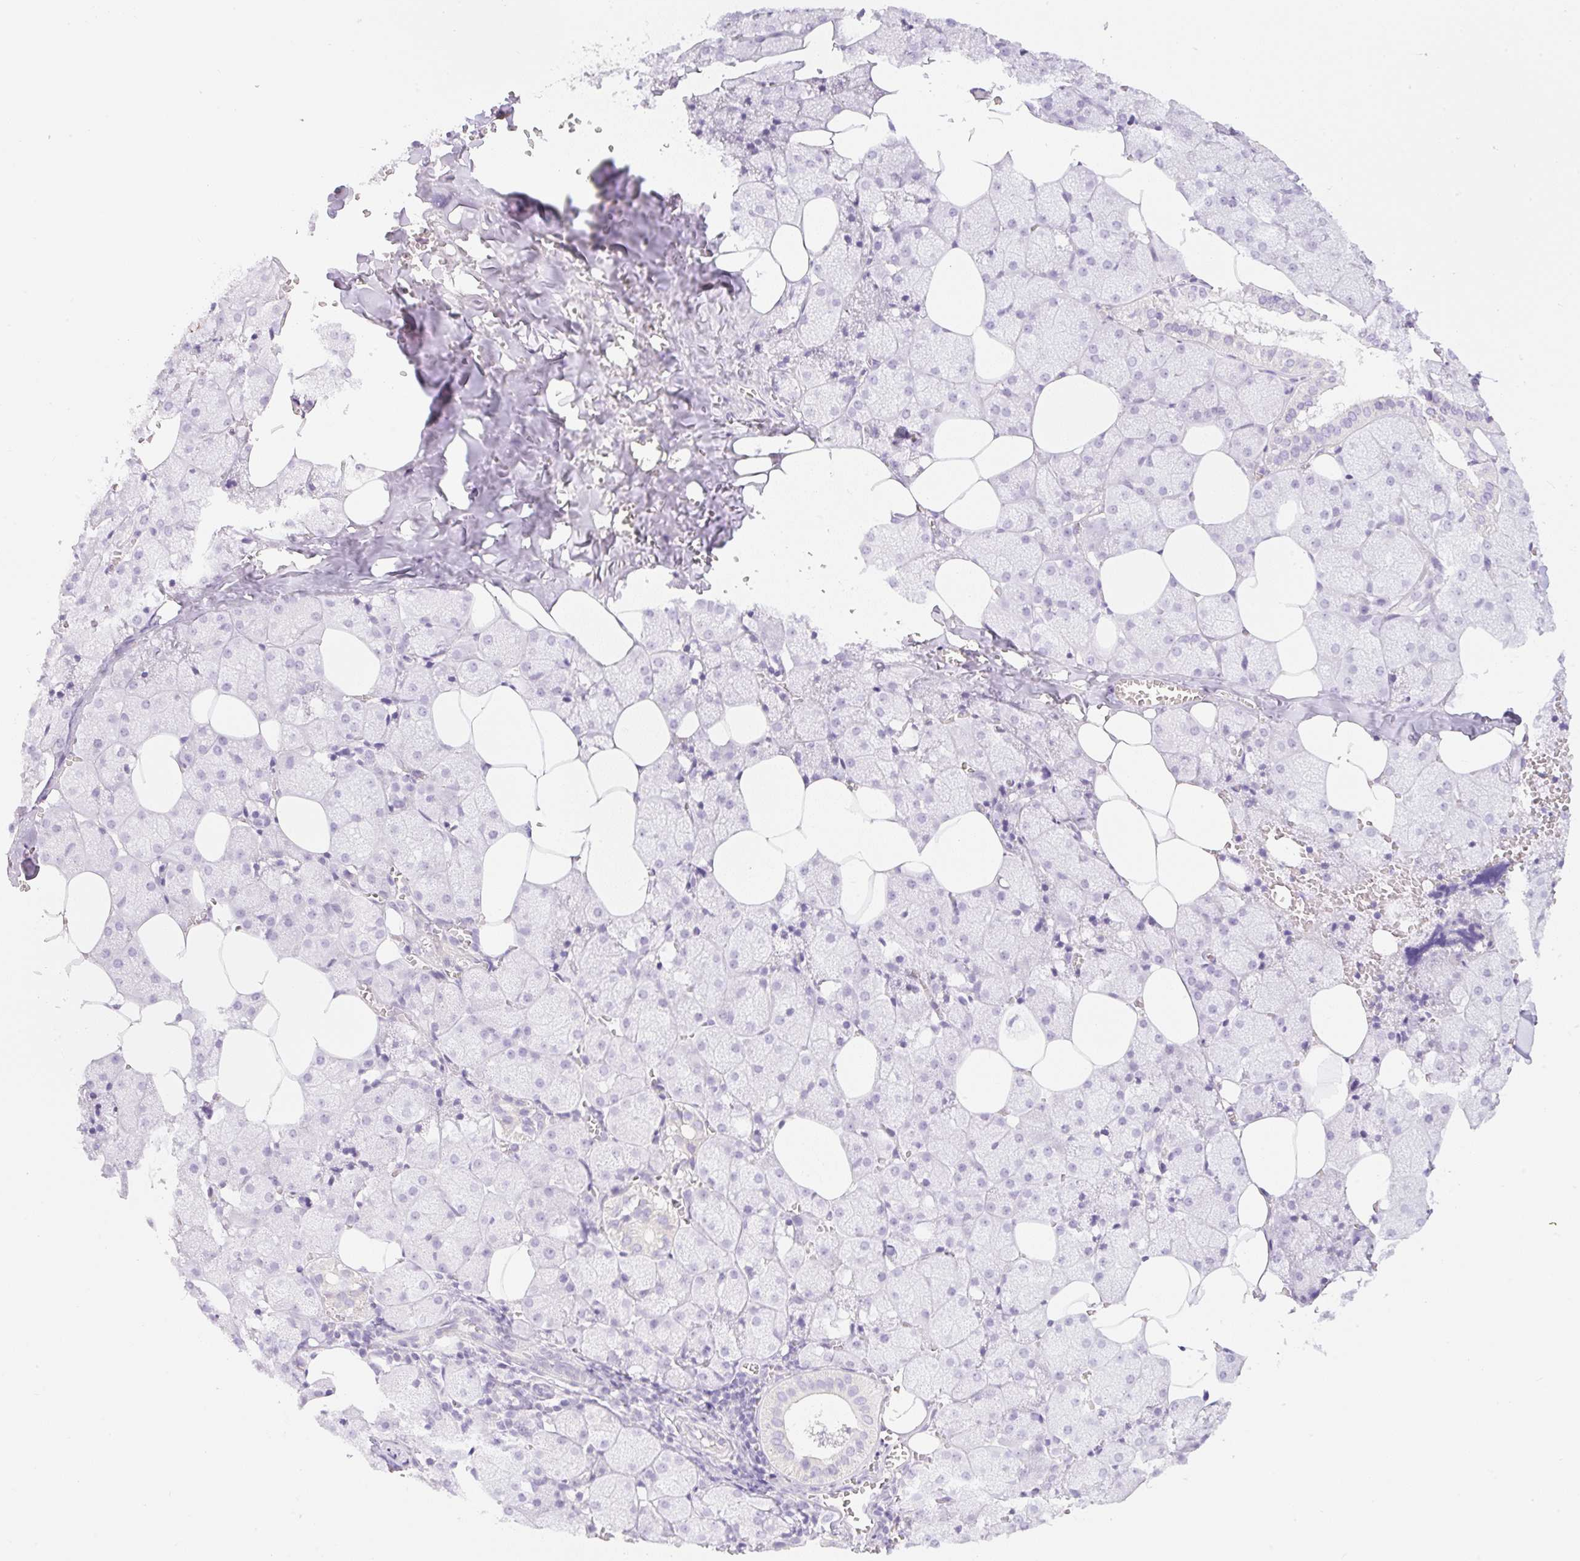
{"staining": {"intensity": "moderate", "quantity": "<25%", "location": "cytoplasmic/membranous"}, "tissue": "salivary gland", "cell_type": "Glandular cells", "image_type": "normal", "snomed": [{"axis": "morphology", "description": "Normal tissue, NOS"}, {"axis": "topography", "description": "Salivary gland"}, {"axis": "topography", "description": "Peripheral nerve tissue"}], "caption": "Immunohistochemical staining of normal human salivary gland exhibits <25% levels of moderate cytoplasmic/membranous protein staining in approximately <25% of glandular cells.", "gene": "MIA2", "patient": {"sex": "male", "age": 38}}